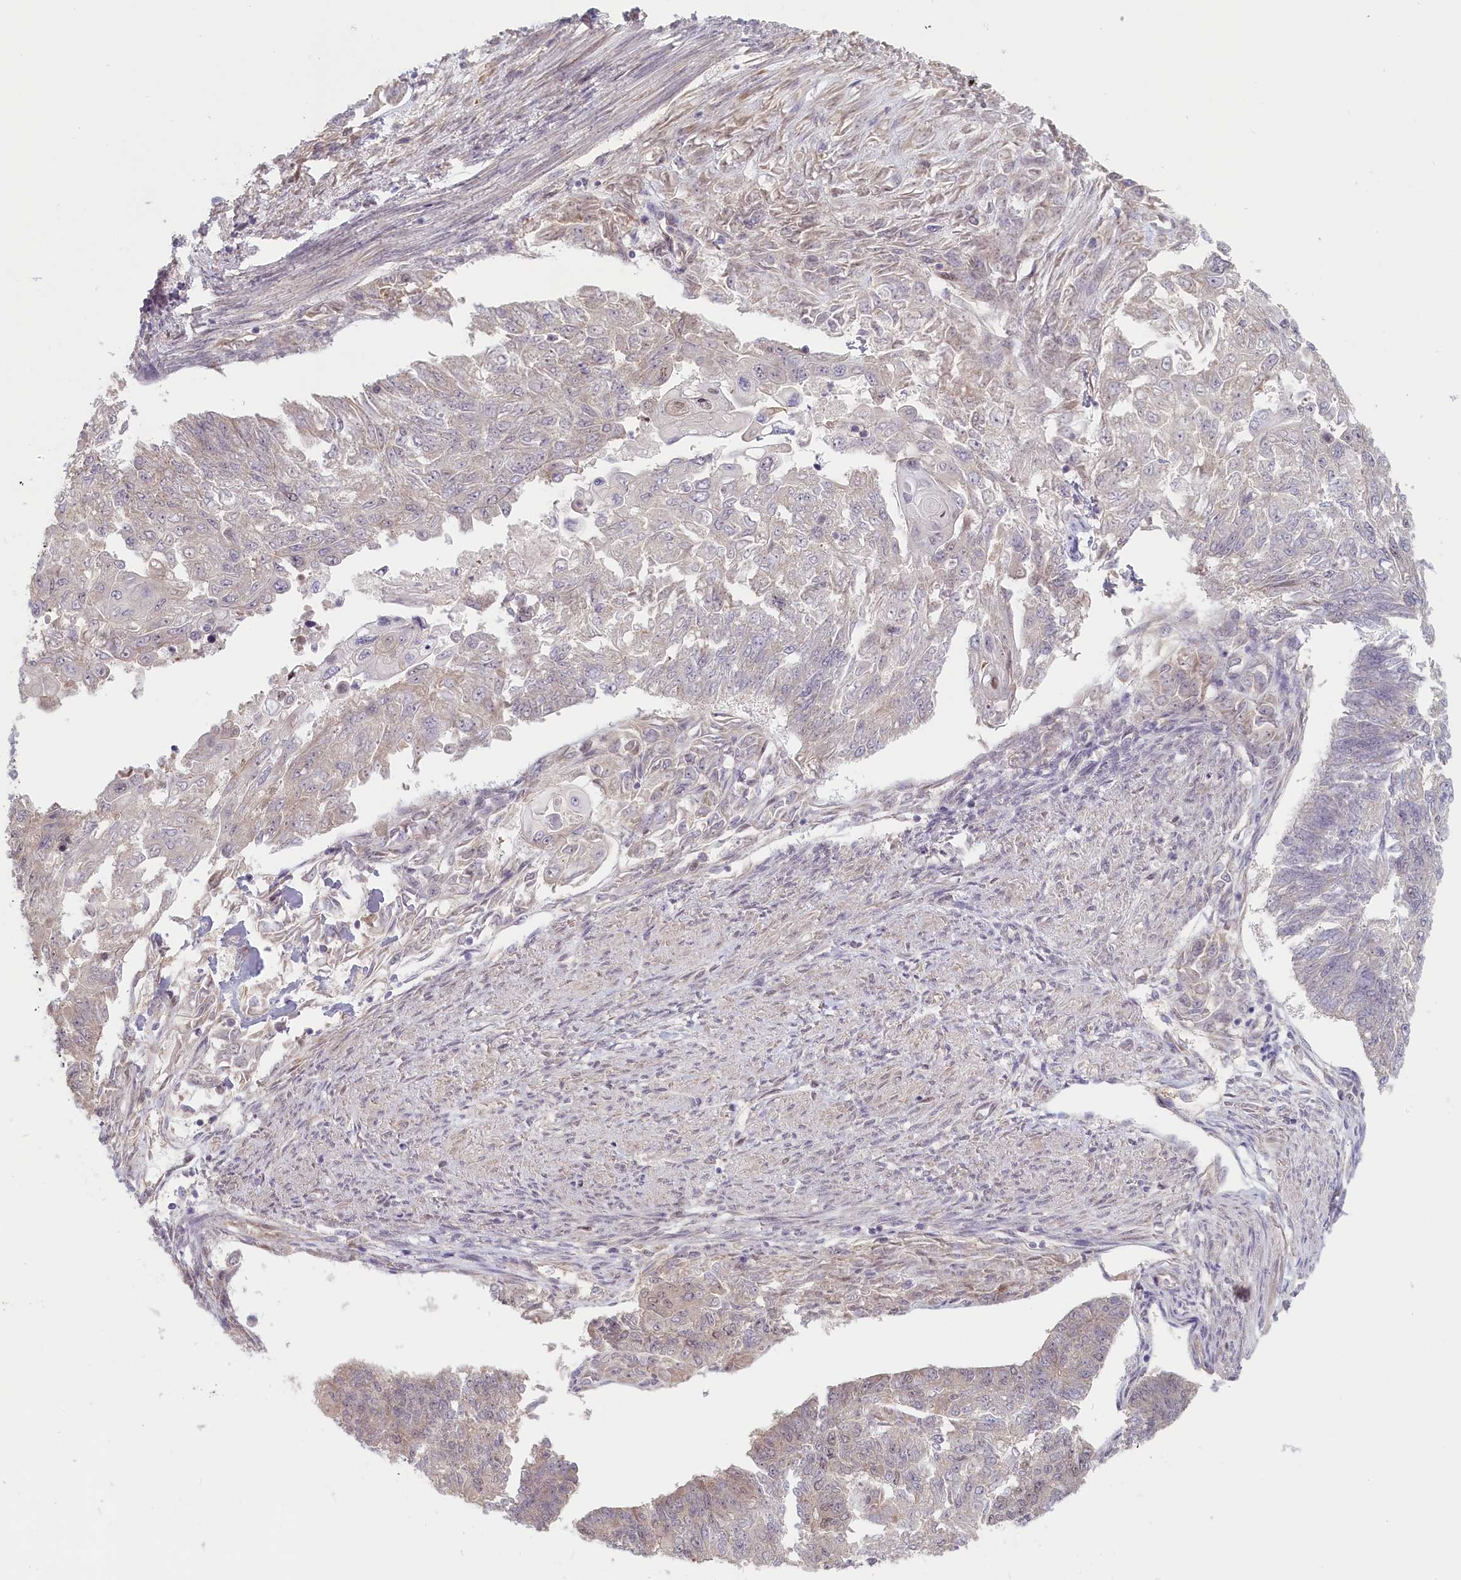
{"staining": {"intensity": "weak", "quantity": "<25%", "location": "nuclear"}, "tissue": "endometrial cancer", "cell_type": "Tumor cells", "image_type": "cancer", "snomed": [{"axis": "morphology", "description": "Adenocarcinoma, NOS"}, {"axis": "topography", "description": "Endometrium"}], "caption": "There is no significant positivity in tumor cells of endometrial cancer (adenocarcinoma). (Stains: DAB (3,3'-diaminobenzidine) IHC with hematoxylin counter stain, Microscopy: brightfield microscopy at high magnification).", "gene": "C19orf44", "patient": {"sex": "female", "age": 32}}